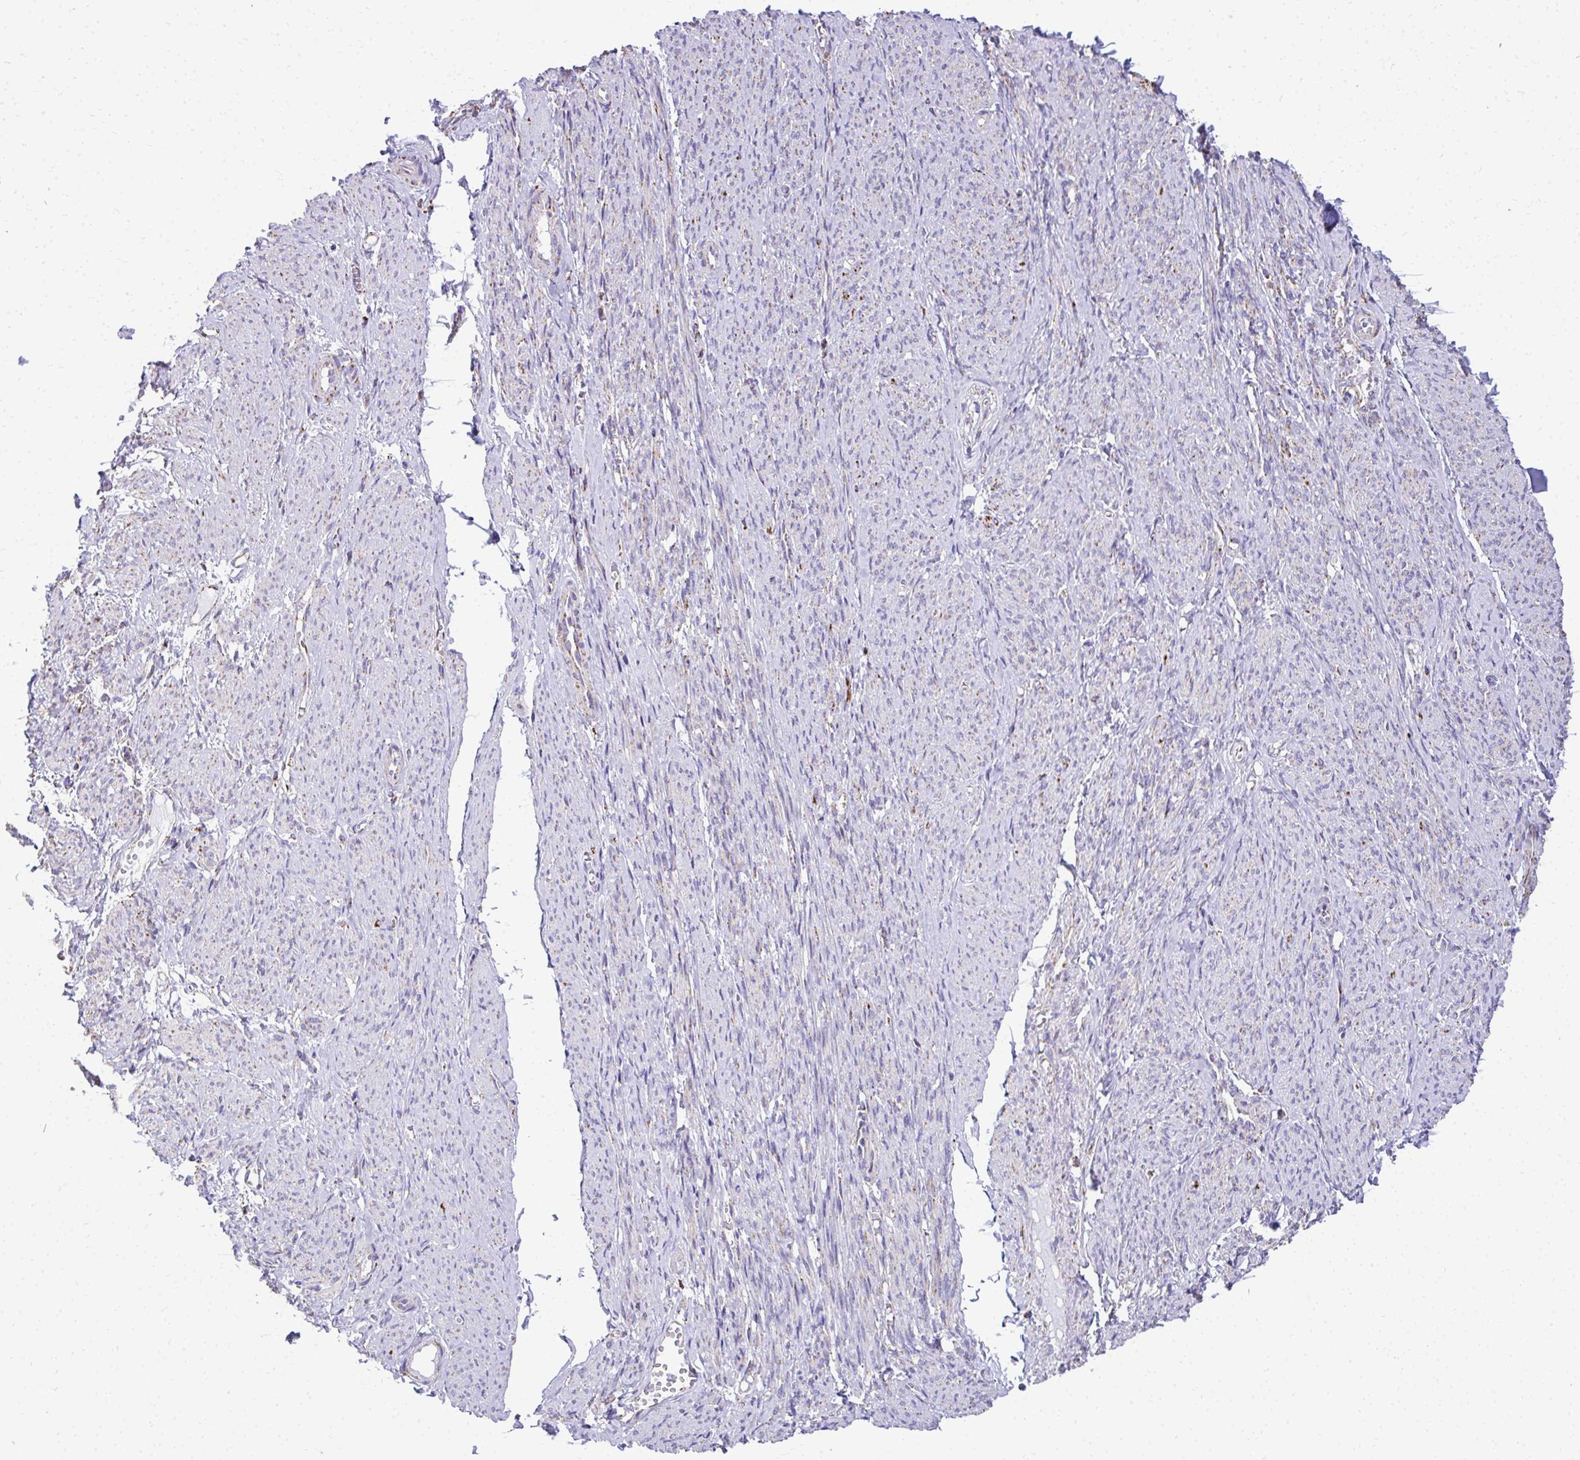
{"staining": {"intensity": "weak", "quantity": "25%-75%", "location": "cytoplasmic/membranous"}, "tissue": "smooth muscle", "cell_type": "Smooth muscle cells", "image_type": "normal", "snomed": [{"axis": "morphology", "description": "Normal tissue, NOS"}, {"axis": "topography", "description": "Smooth muscle"}], "caption": "Smooth muscle stained for a protein (brown) exhibits weak cytoplasmic/membranous positive staining in approximately 25%-75% of smooth muscle cells.", "gene": "MPZL2", "patient": {"sex": "female", "age": 65}}